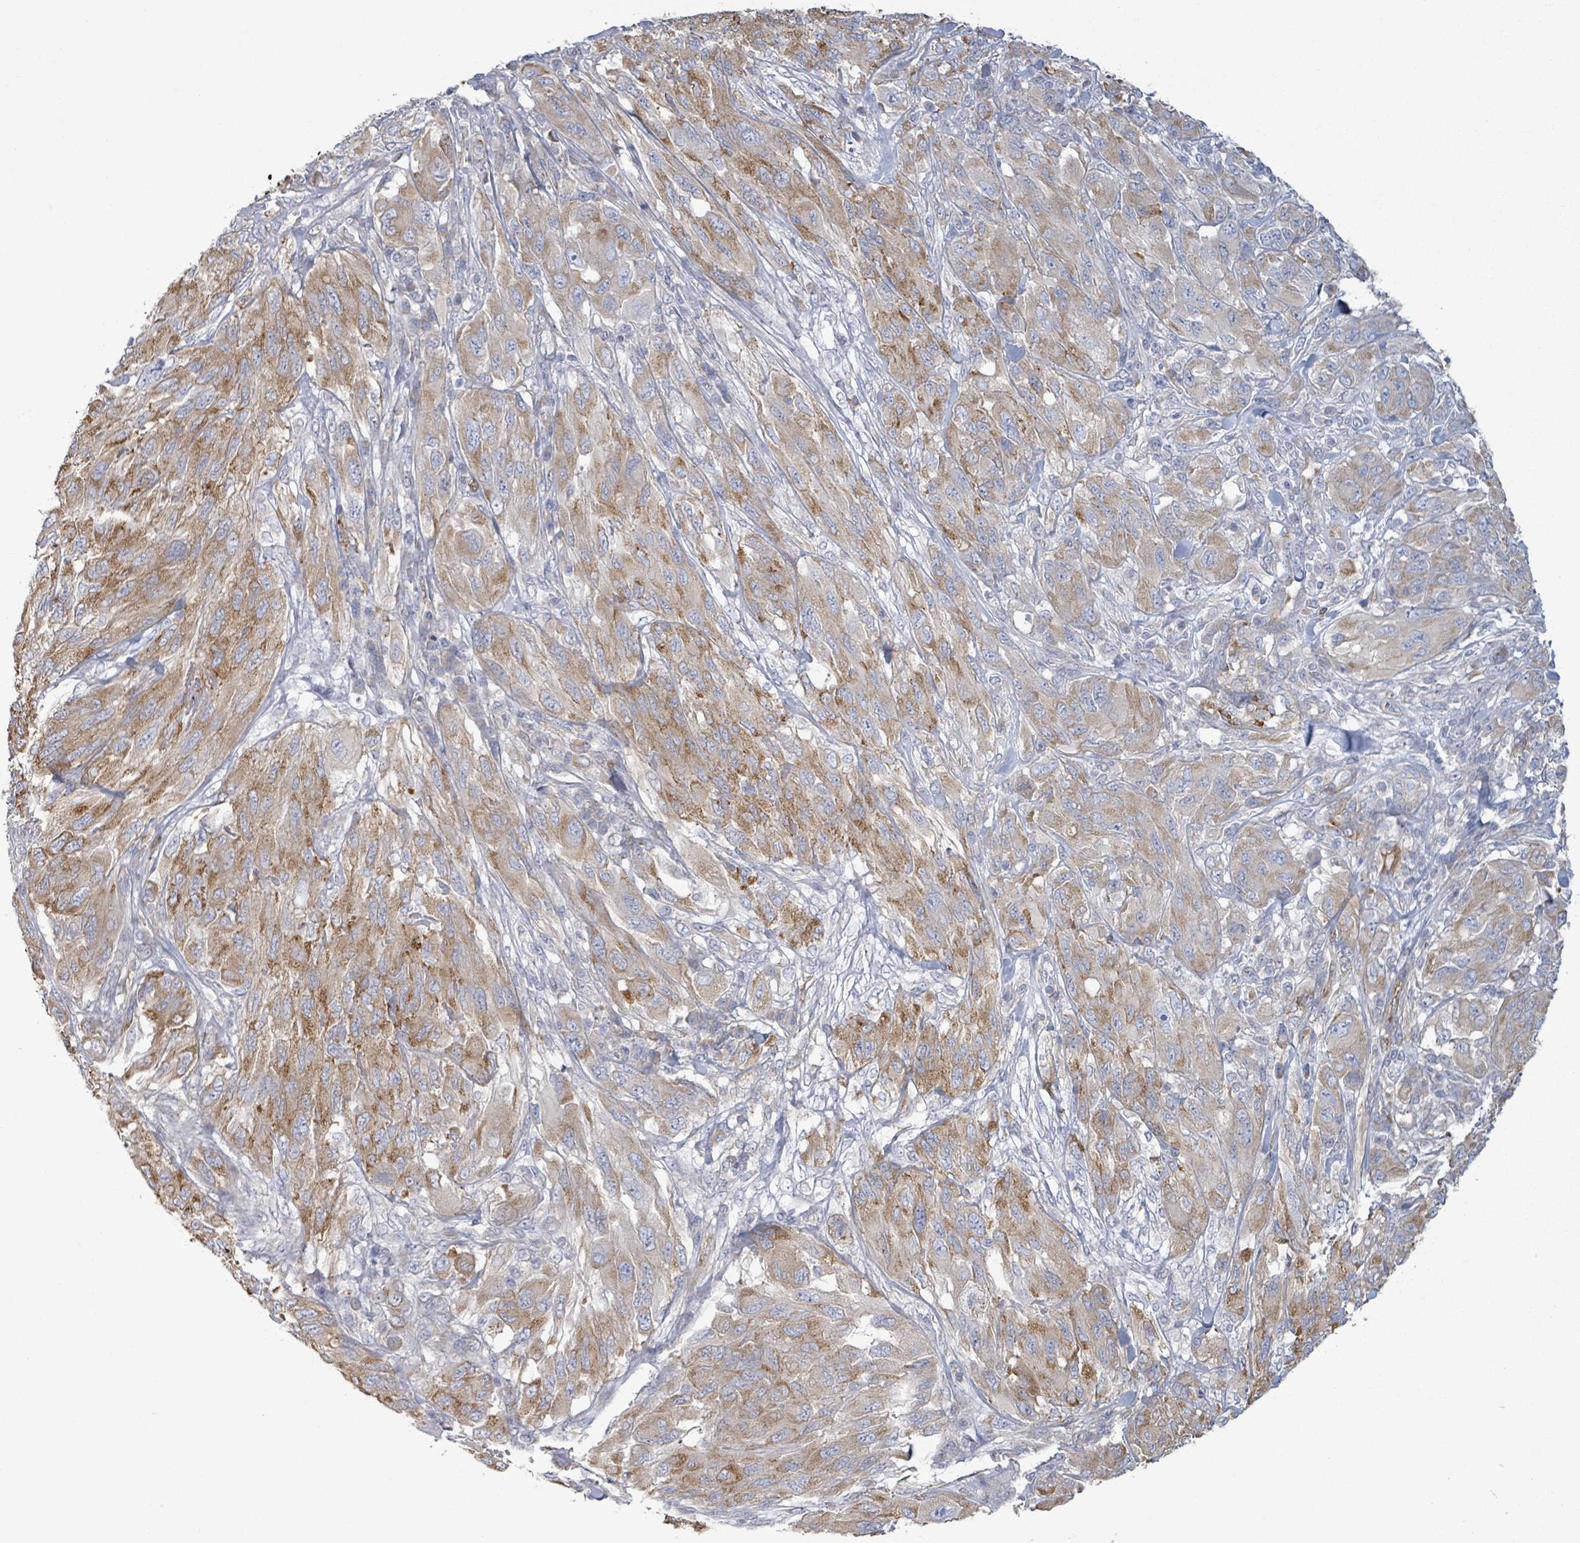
{"staining": {"intensity": "moderate", "quantity": "25%-75%", "location": "cytoplasmic/membranous"}, "tissue": "melanoma", "cell_type": "Tumor cells", "image_type": "cancer", "snomed": [{"axis": "morphology", "description": "Malignant melanoma, NOS"}, {"axis": "topography", "description": "Skin"}], "caption": "Immunohistochemical staining of human malignant melanoma displays medium levels of moderate cytoplasmic/membranous positivity in about 25%-75% of tumor cells.", "gene": "COL13A1", "patient": {"sex": "female", "age": 91}}